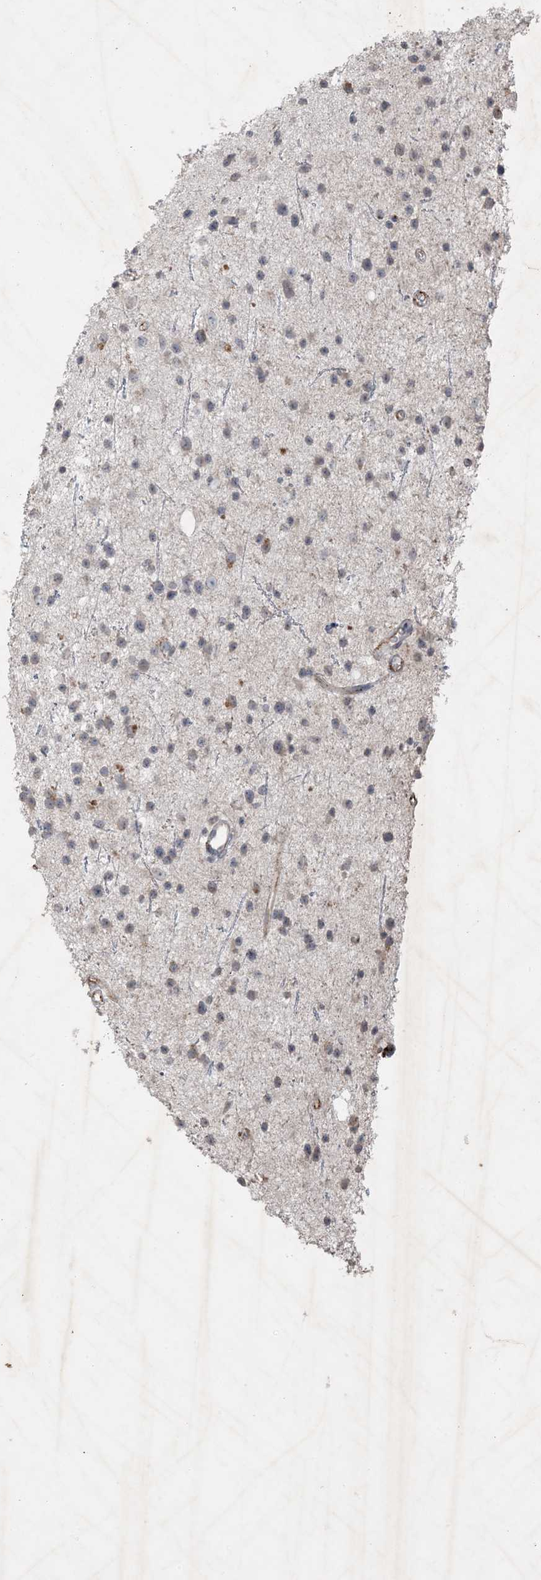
{"staining": {"intensity": "weak", "quantity": "<25%", "location": "cytoplasmic/membranous"}, "tissue": "glioma", "cell_type": "Tumor cells", "image_type": "cancer", "snomed": [{"axis": "morphology", "description": "Glioma, malignant, Low grade"}, {"axis": "topography", "description": "Cerebral cortex"}], "caption": "Malignant glioma (low-grade) was stained to show a protein in brown. There is no significant positivity in tumor cells.", "gene": "PRSS36", "patient": {"sex": "female", "age": 39}}